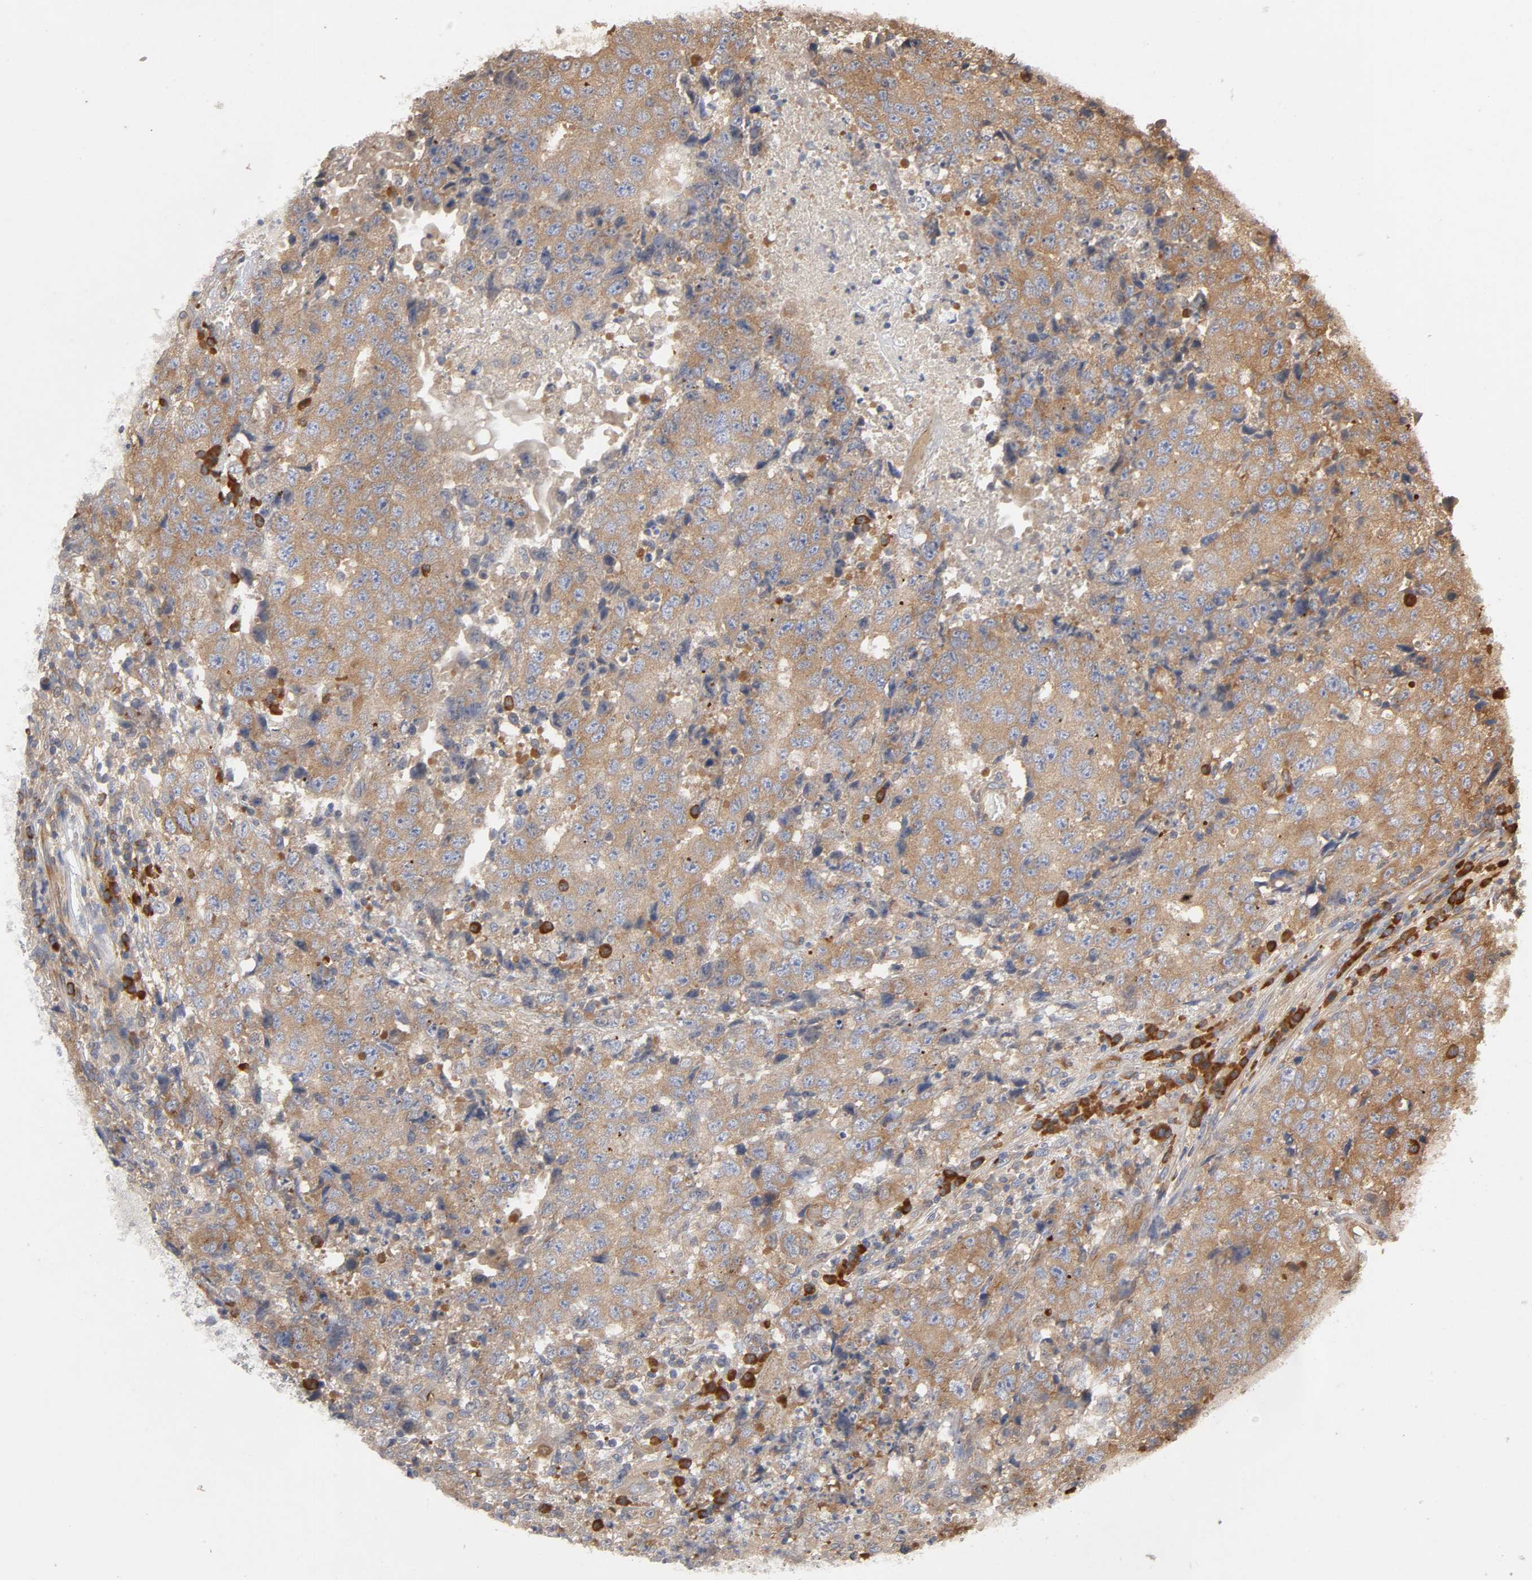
{"staining": {"intensity": "moderate", "quantity": ">75%", "location": "cytoplasmic/membranous"}, "tissue": "testis cancer", "cell_type": "Tumor cells", "image_type": "cancer", "snomed": [{"axis": "morphology", "description": "Necrosis, NOS"}, {"axis": "morphology", "description": "Carcinoma, Embryonal, NOS"}, {"axis": "topography", "description": "Testis"}], "caption": "The histopathology image demonstrates staining of testis cancer (embryonal carcinoma), revealing moderate cytoplasmic/membranous protein positivity (brown color) within tumor cells.", "gene": "SCHIP1", "patient": {"sex": "male", "age": 19}}